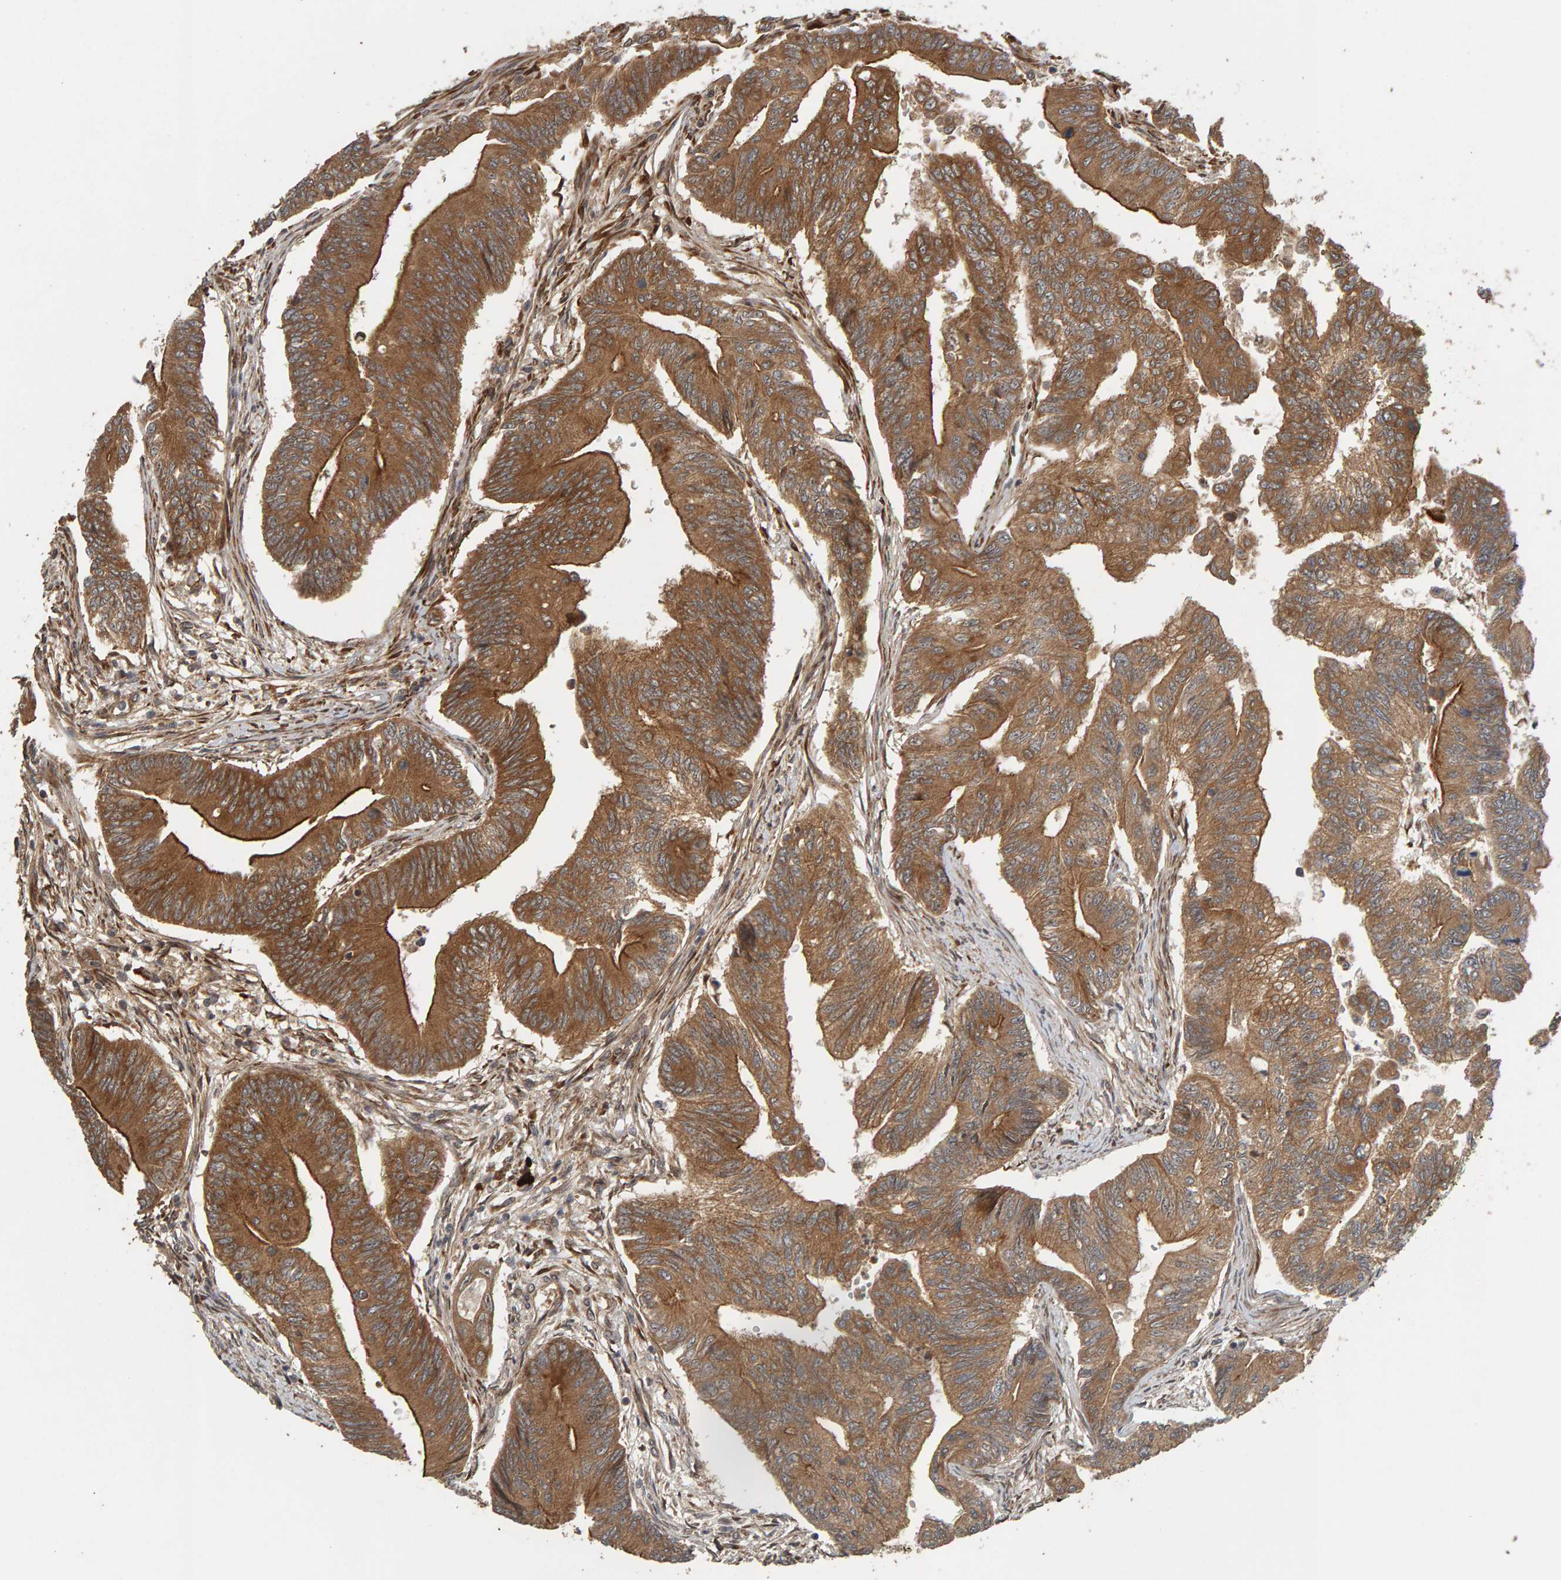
{"staining": {"intensity": "moderate", "quantity": ">75%", "location": "cytoplasmic/membranous"}, "tissue": "colorectal cancer", "cell_type": "Tumor cells", "image_type": "cancer", "snomed": [{"axis": "morphology", "description": "Adenoma, NOS"}, {"axis": "morphology", "description": "Adenocarcinoma, NOS"}, {"axis": "topography", "description": "Colon"}], "caption": "Immunohistochemical staining of human colorectal adenocarcinoma reveals medium levels of moderate cytoplasmic/membranous protein staining in about >75% of tumor cells.", "gene": "ZFAND1", "patient": {"sex": "male", "age": 79}}